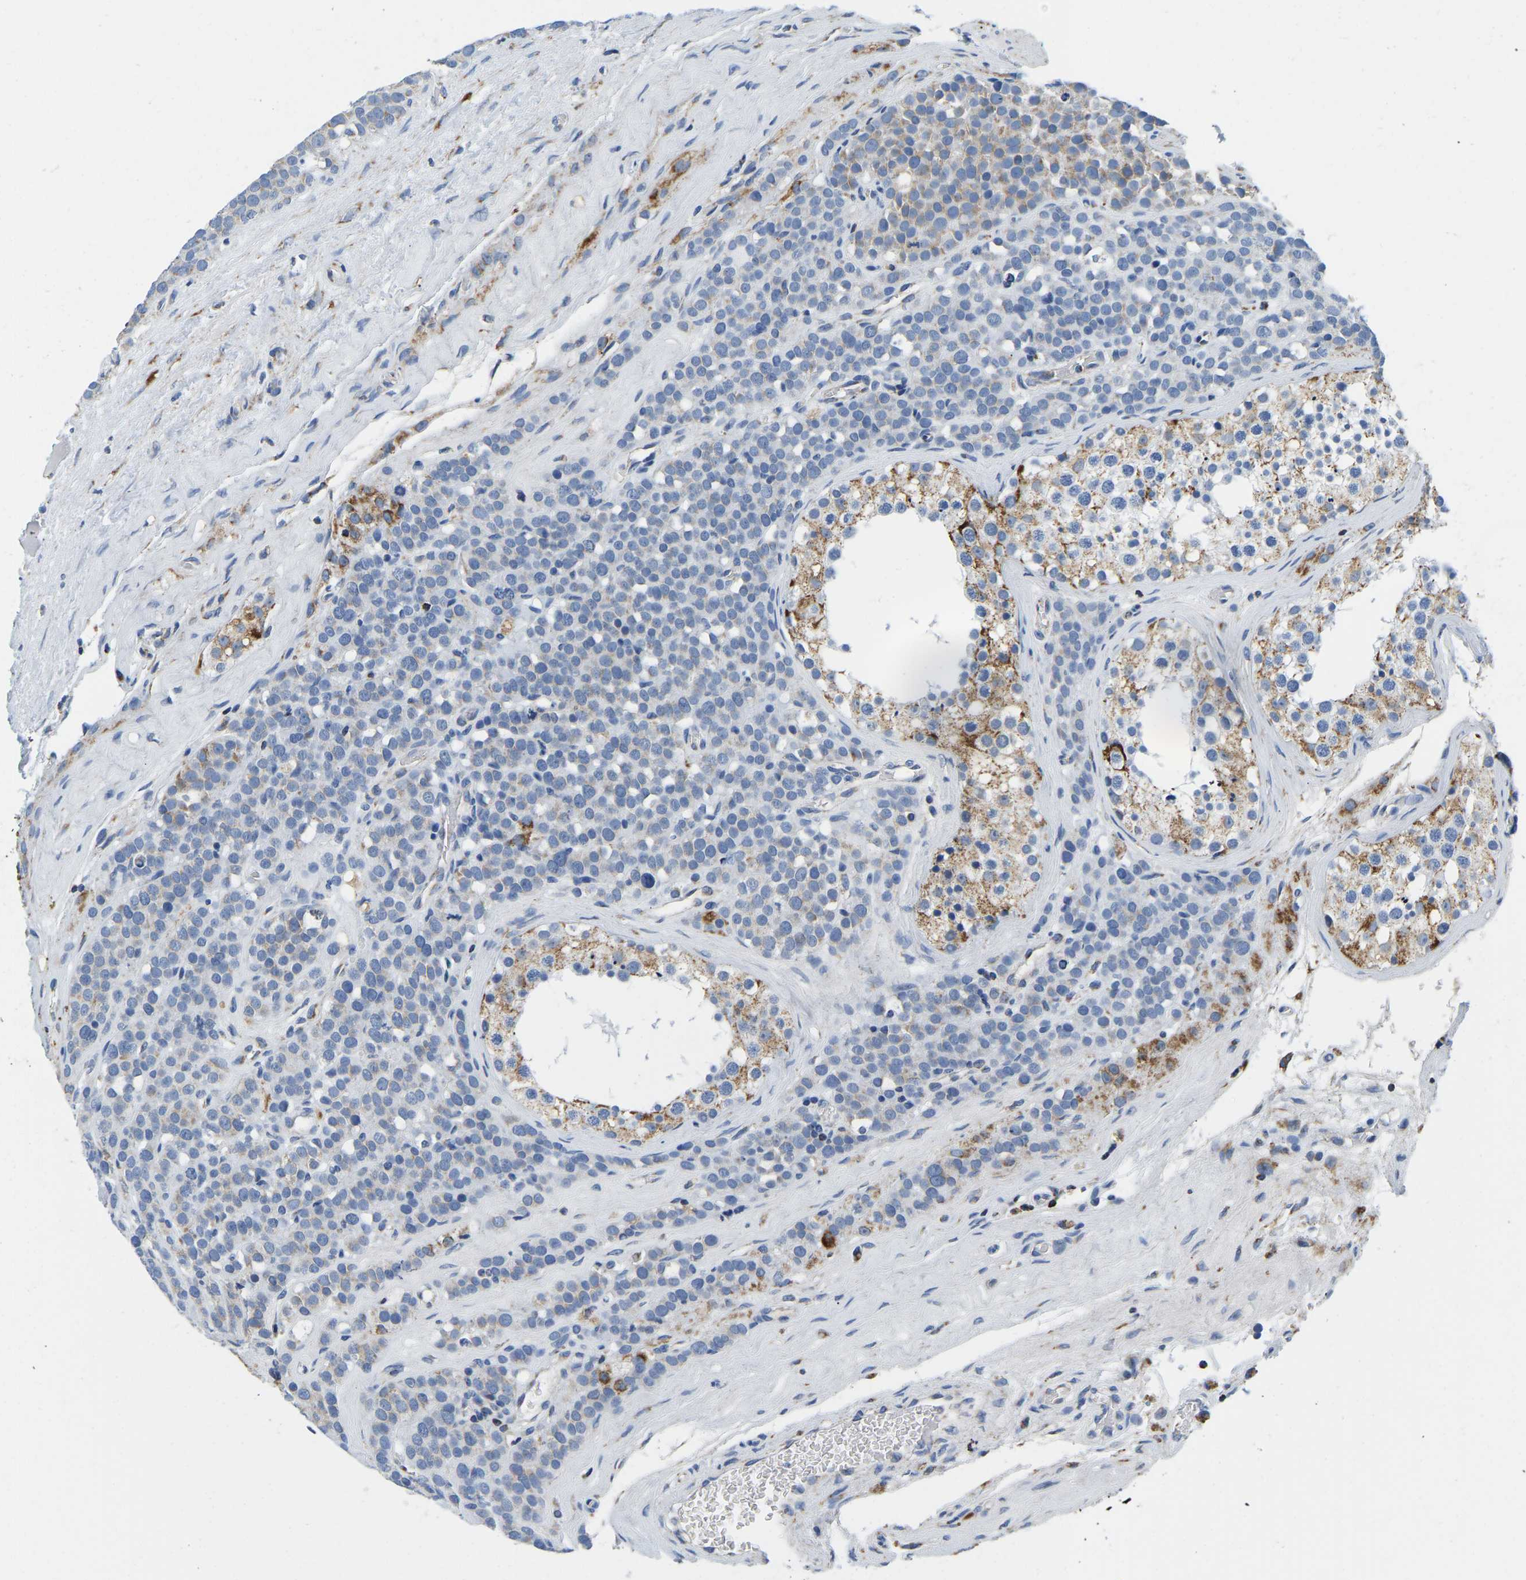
{"staining": {"intensity": "weak", "quantity": "<25%", "location": "cytoplasmic/membranous"}, "tissue": "testis cancer", "cell_type": "Tumor cells", "image_type": "cancer", "snomed": [{"axis": "morphology", "description": "Seminoma, NOS"}, {"axis": "topography", "description": "Testis"}], "caption": "Testis seminoma was stained to show a protein in brown. There is no significant expression in tumor cells.", "gene": "SFXN1", "patient": {"sex": "male", "age": 71}}